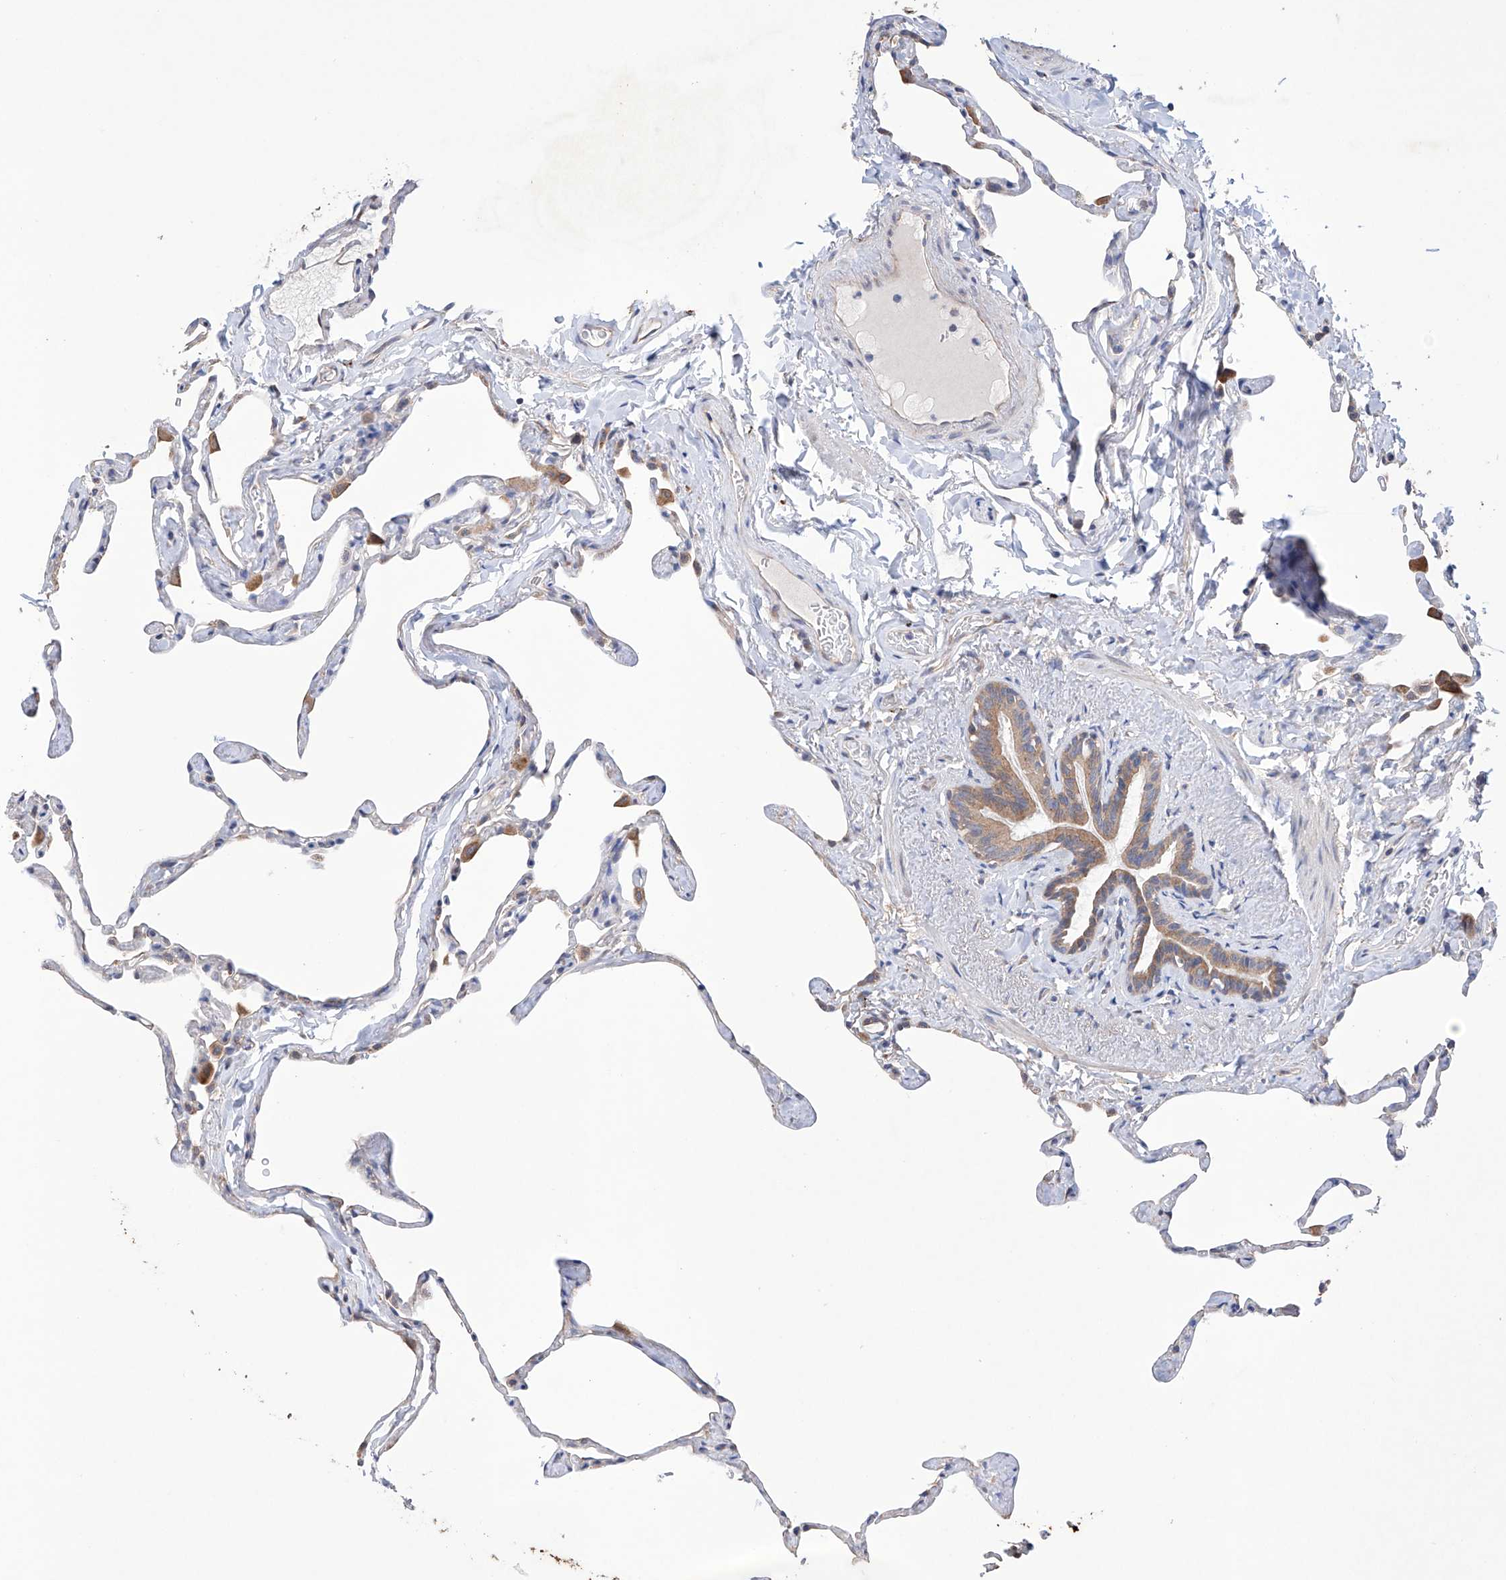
{"staining": {"intensity": "weak", "quantity": "<25%", "location": "cytoplasmic/membranous"}, "tissue": "lung", "cell_type": "Alveolar cells", "image_type": "normal", "snomed": [{"axis": "morphology", "description": "Normal tissue, NOS"}, {"axis": "topography", "description": "Lung"}], "caption": "The histopathology image exhibits no significant positivity in alveolar cells of lung.", "gene": "AFG1L", "patient": {"sex": "male", "age": 65}}